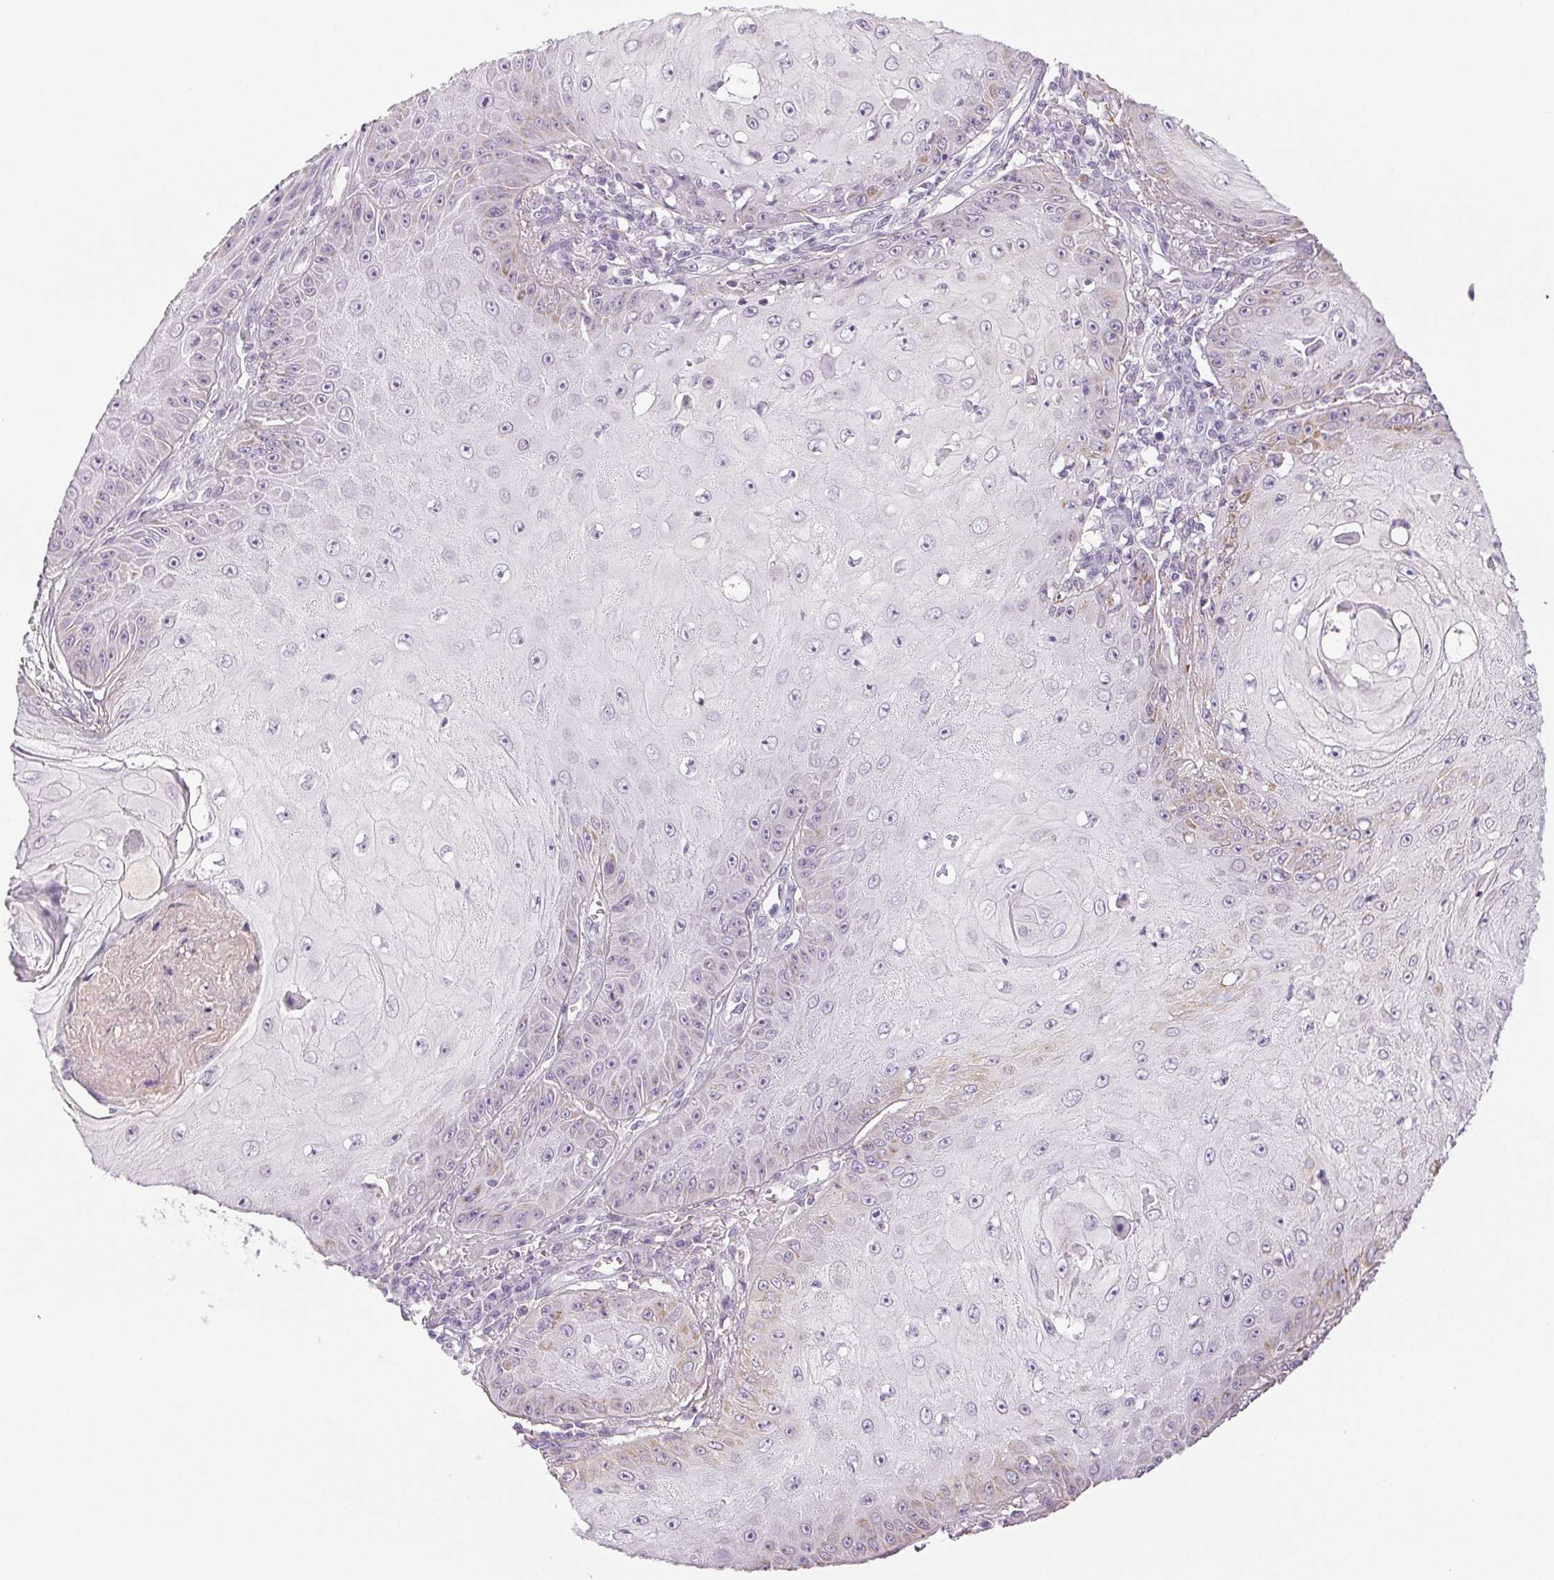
{"staining": {"intensity": "negative", "quantity": "none", "location": "none"}, "tissue": "skin cancer", "cell_type": "Tumor cells", "image_type": "cancer", "snomed": [{"axis": "morphology", "description": "Squamous cell carcinoma, NOS"}, {"axis": "topography", "description": "Skin"}], "caption": "Human skin cancer stained for a protein using immunohistochemistry exhibits no staining in tumor cells.", "gene": "COL7A1", "patient": {"sex": "male", "age": 70}}